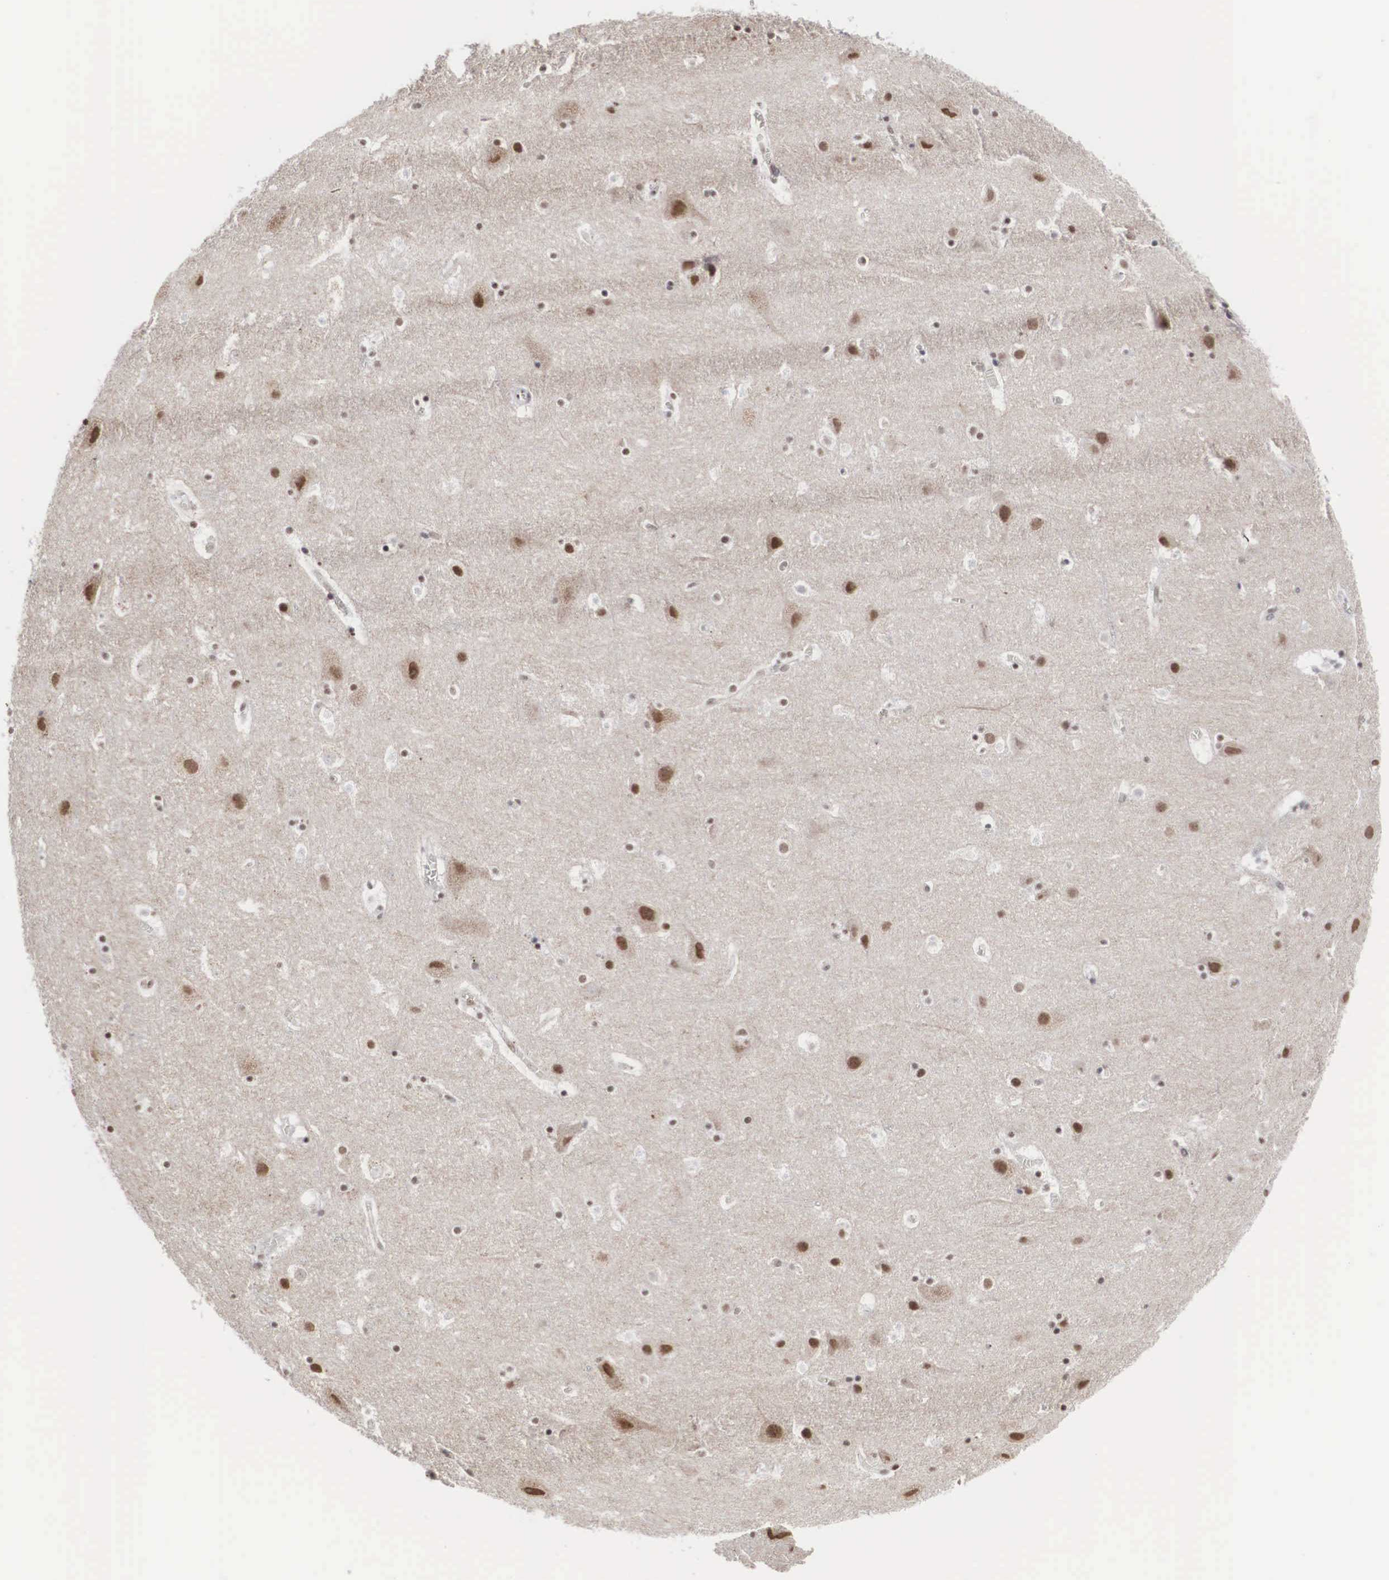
{"staining": {"intensity": "negative", "quantity": "none", "location": "none"}, "tissue": "cerebral cortex", "cell_type": "Endothelial cells", "image_type": "normal", "snomed": [{"axis": "morphology", "description": "Normal tissue, NOS"}, {"axis": "topography", "description": "Cerebral cortex"}], "caption": "The histopathology image displays no significant staining in endothelial cells of cerebral cortex.", "gene": "AUTS2", "patient": {"sex": "male", "age": 45}}